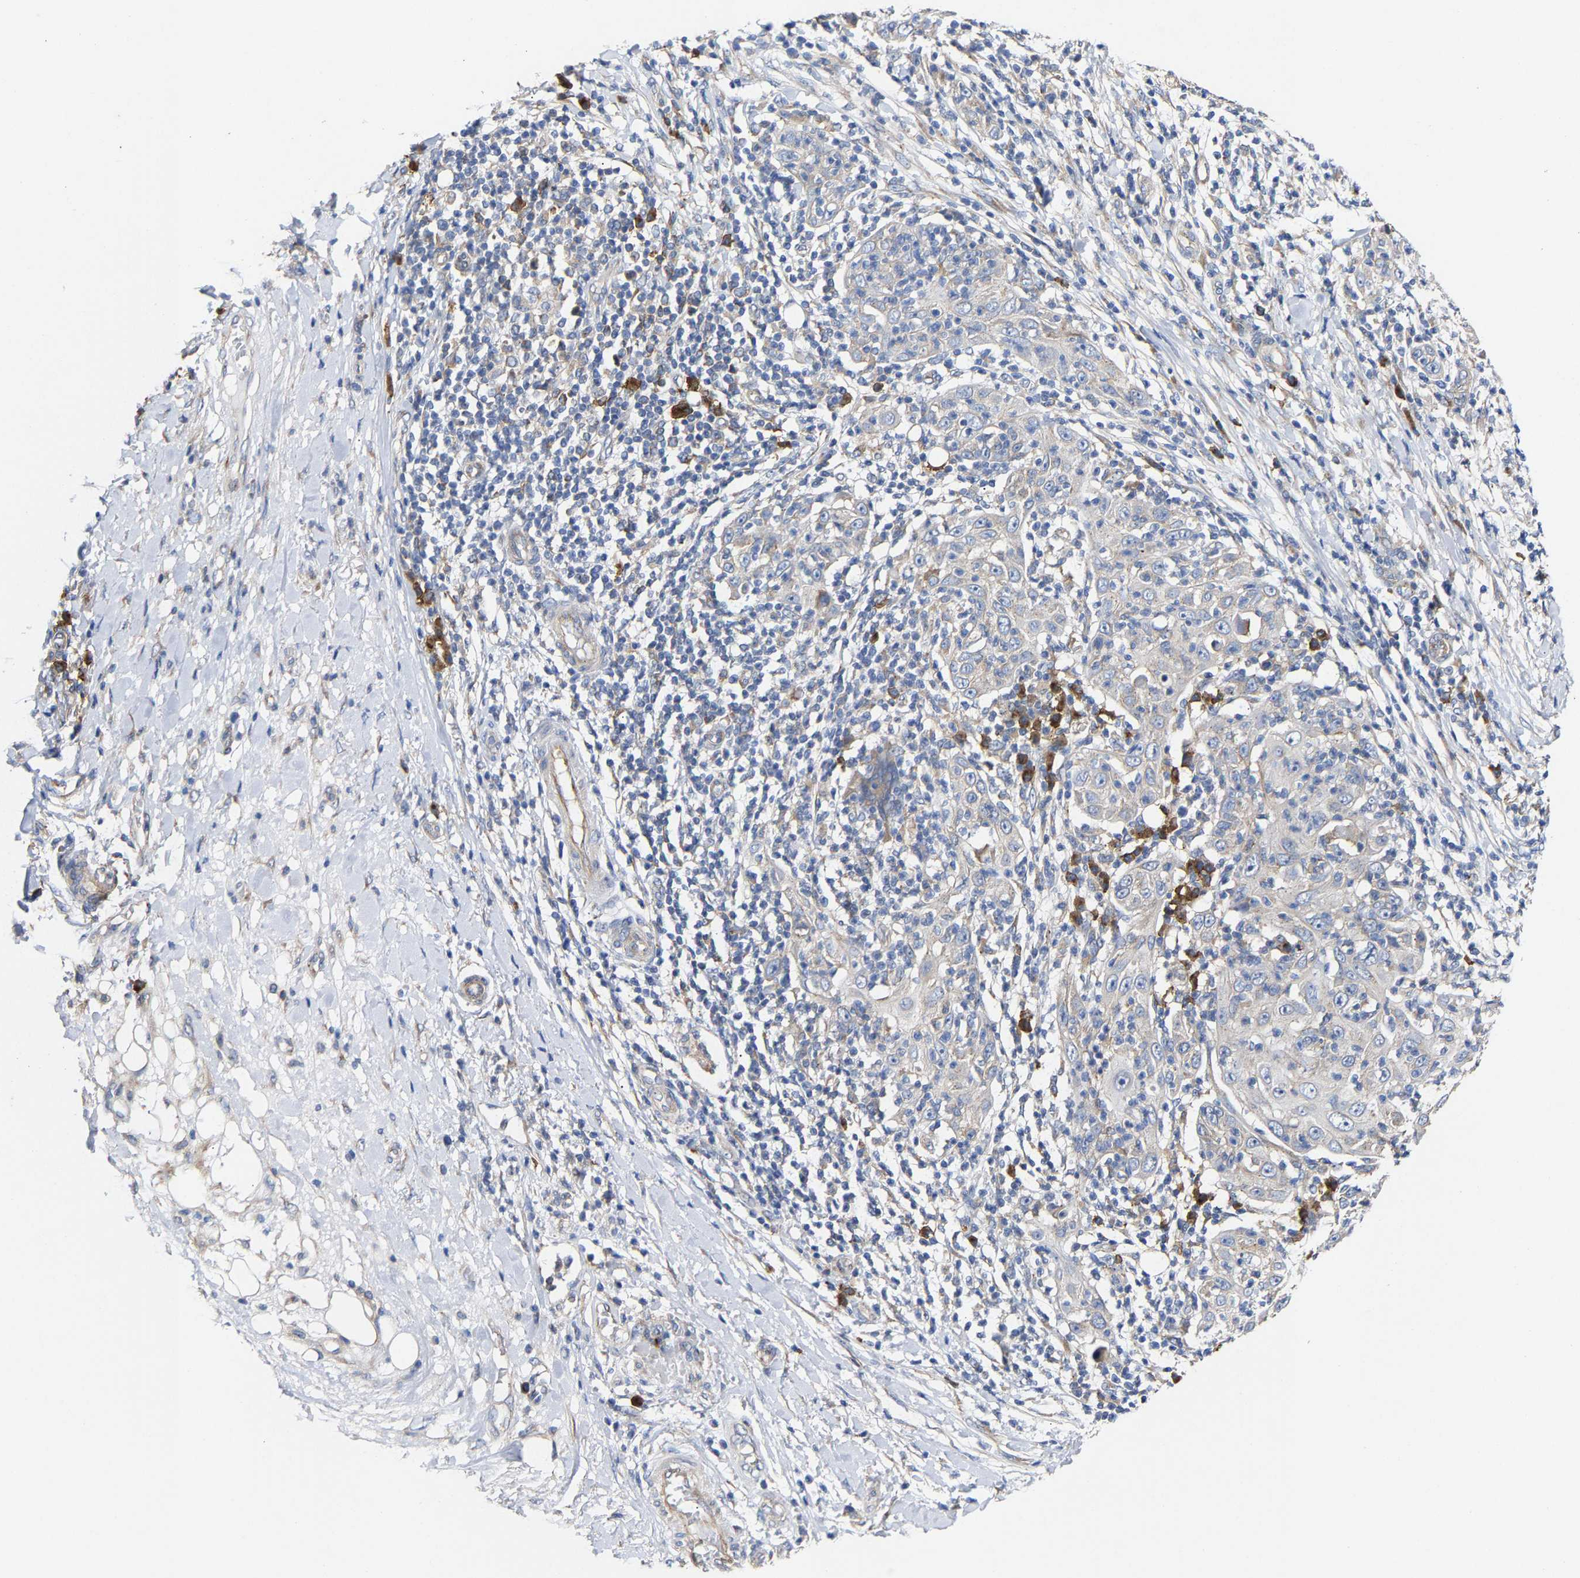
{"staining": {"intensity": "negative", "quantity": "none", "location": "none"}, "tissue": "skin cancer", "cell_type": "Tumor cells", "image_type": "cancer", "snomed": [{"axis": "morphology", "description": "Squamous cell carcinoma, NOS"}, {"axis": "topography", "description": "Skin"}], "caption": "A micrograph of skin cancer stained for a protein exhibits no brown staining in tumor cells.", "gene": "PPP1R15A", "patient": {"sex": "female", "age": 88}}